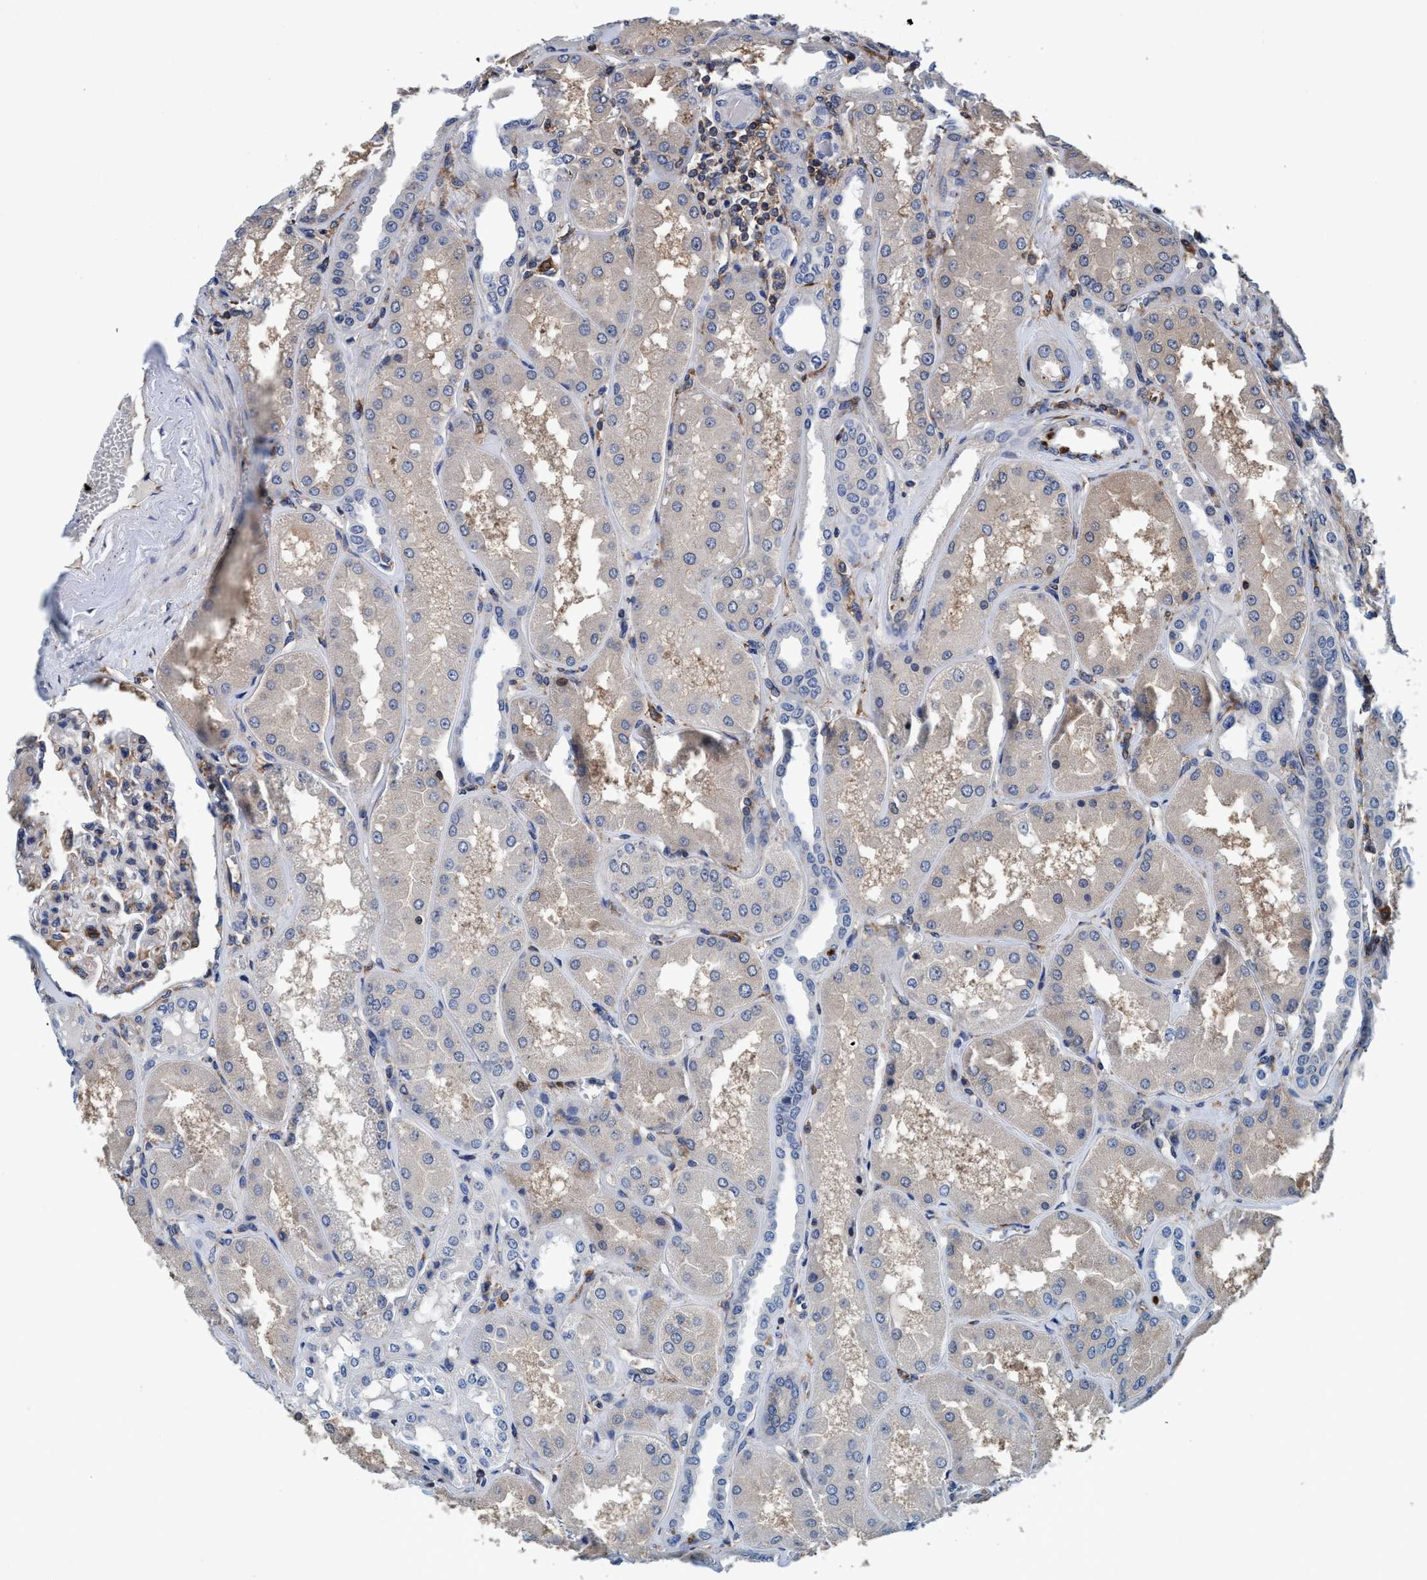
{"staining": {"intensity": "moderate", "quantity": "<25%", "location": "cytoplasmic/membranous"}, "tissue": "kidney", "cell_type": "Cells in glomeruli", "image_type": "normal", "snomed": [{"axis": "morphology", "description": "Normal tissue, NOS"}, {"axis": "topography", "description": "Kidney"}], "caption": "Immunohistochemical staining of unremarkable kidney shows <25% levels of moderate cytoplasmic/membranous protein expression in approximately <25% of cells in glomeruli.", "gene": "ENDOG", "patient": {"sex": "female", "age": 56}}